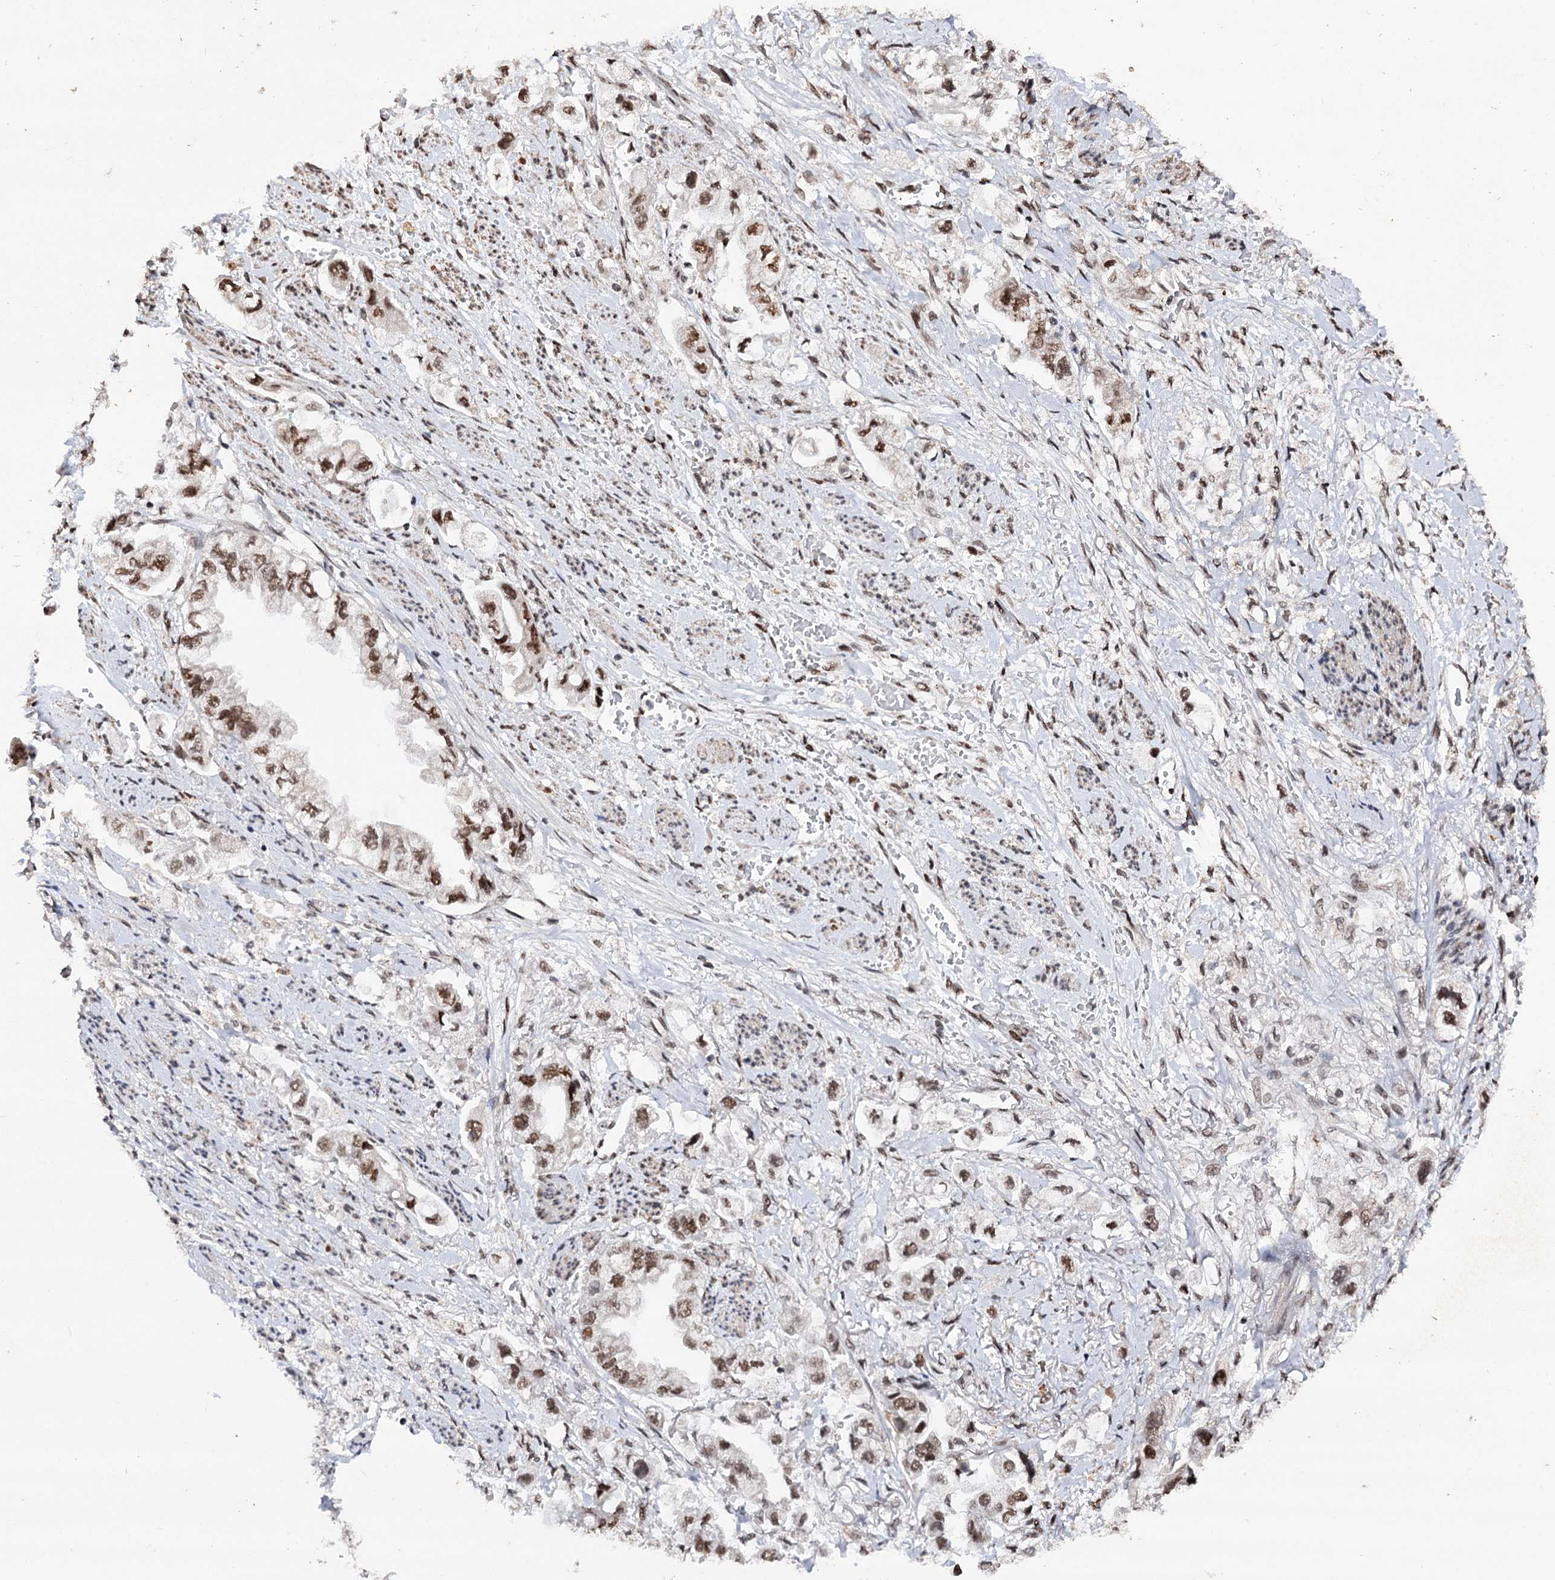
{"staining": {"intensity": "moderate", "quantity": ">75%", "location": "nuclear"}, "tissue": "stomach cancer", "cell_type": "Tumor cells", "image_type": "cancer", "snomed": [{"axis": "morphology", "description": "Adenocarcinoma, NOS"}, {"axis": "topography", "description": "Stomach"}], "caption": "An image showing moderate nuclear staining in approximately >75% of tumor cells in stomach cancer (adenocarcinoma), as visualized by brown immunohistochemical staining.", "gene": "MATR3", "patient": {"sex": "male", "age": 62}}